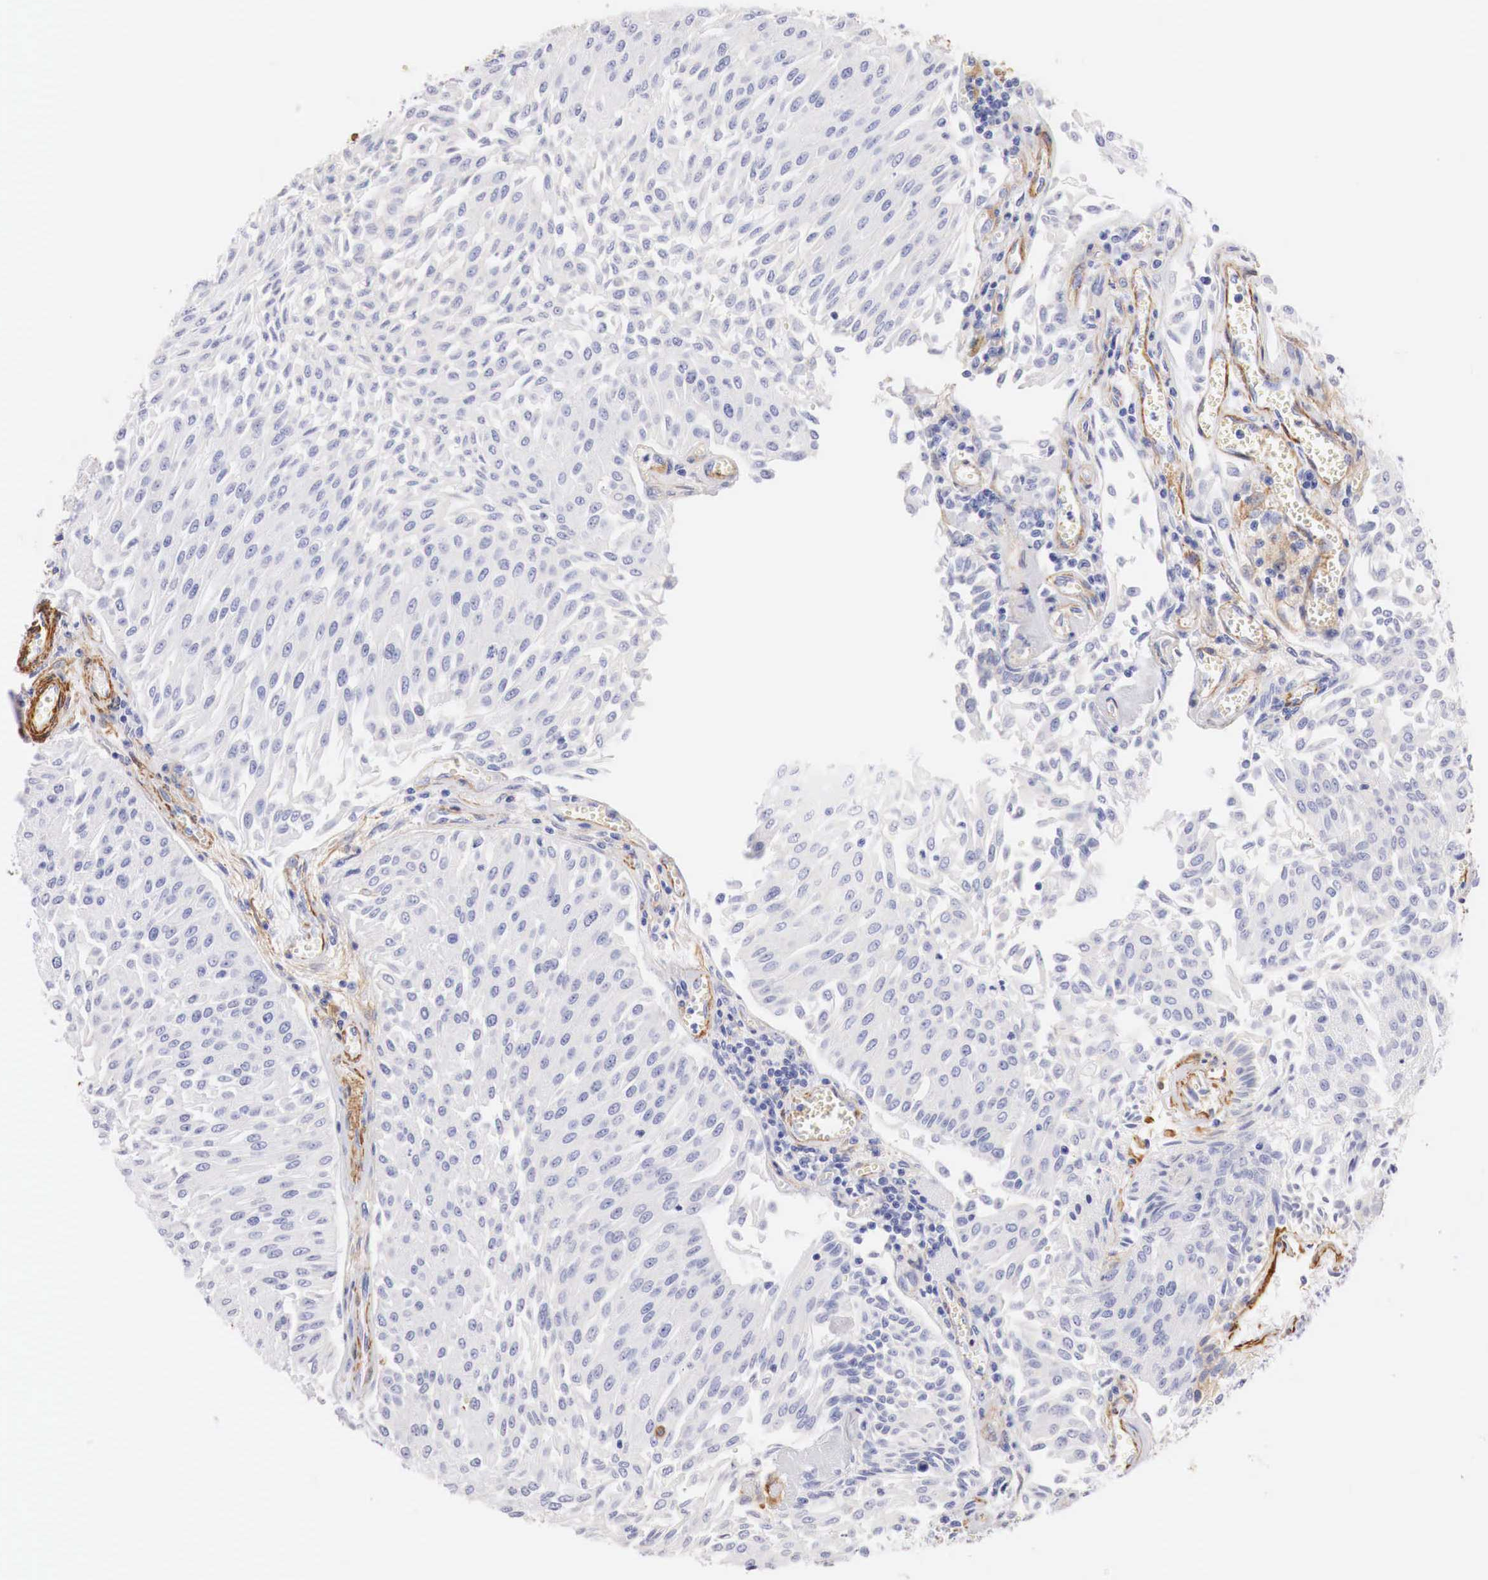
{"staining": {"intensity": "negative", "quantity": "none", "location": "none"}, "tissue": "urothelial cancer", "cell_type": "Tumor cells", "image_type": "cancer", "snomed": [{"axis": "morphology", "description": "Urothelial carcinoma, Low grade"}, {"axis": "topography", "description": "Urinary bladder"}], "caption": "The histopathology image exhibits no staining of tumor cells in urothelial cancer.", "gene": "TPM1", "patient": {"sex": "male", "age": 86}}